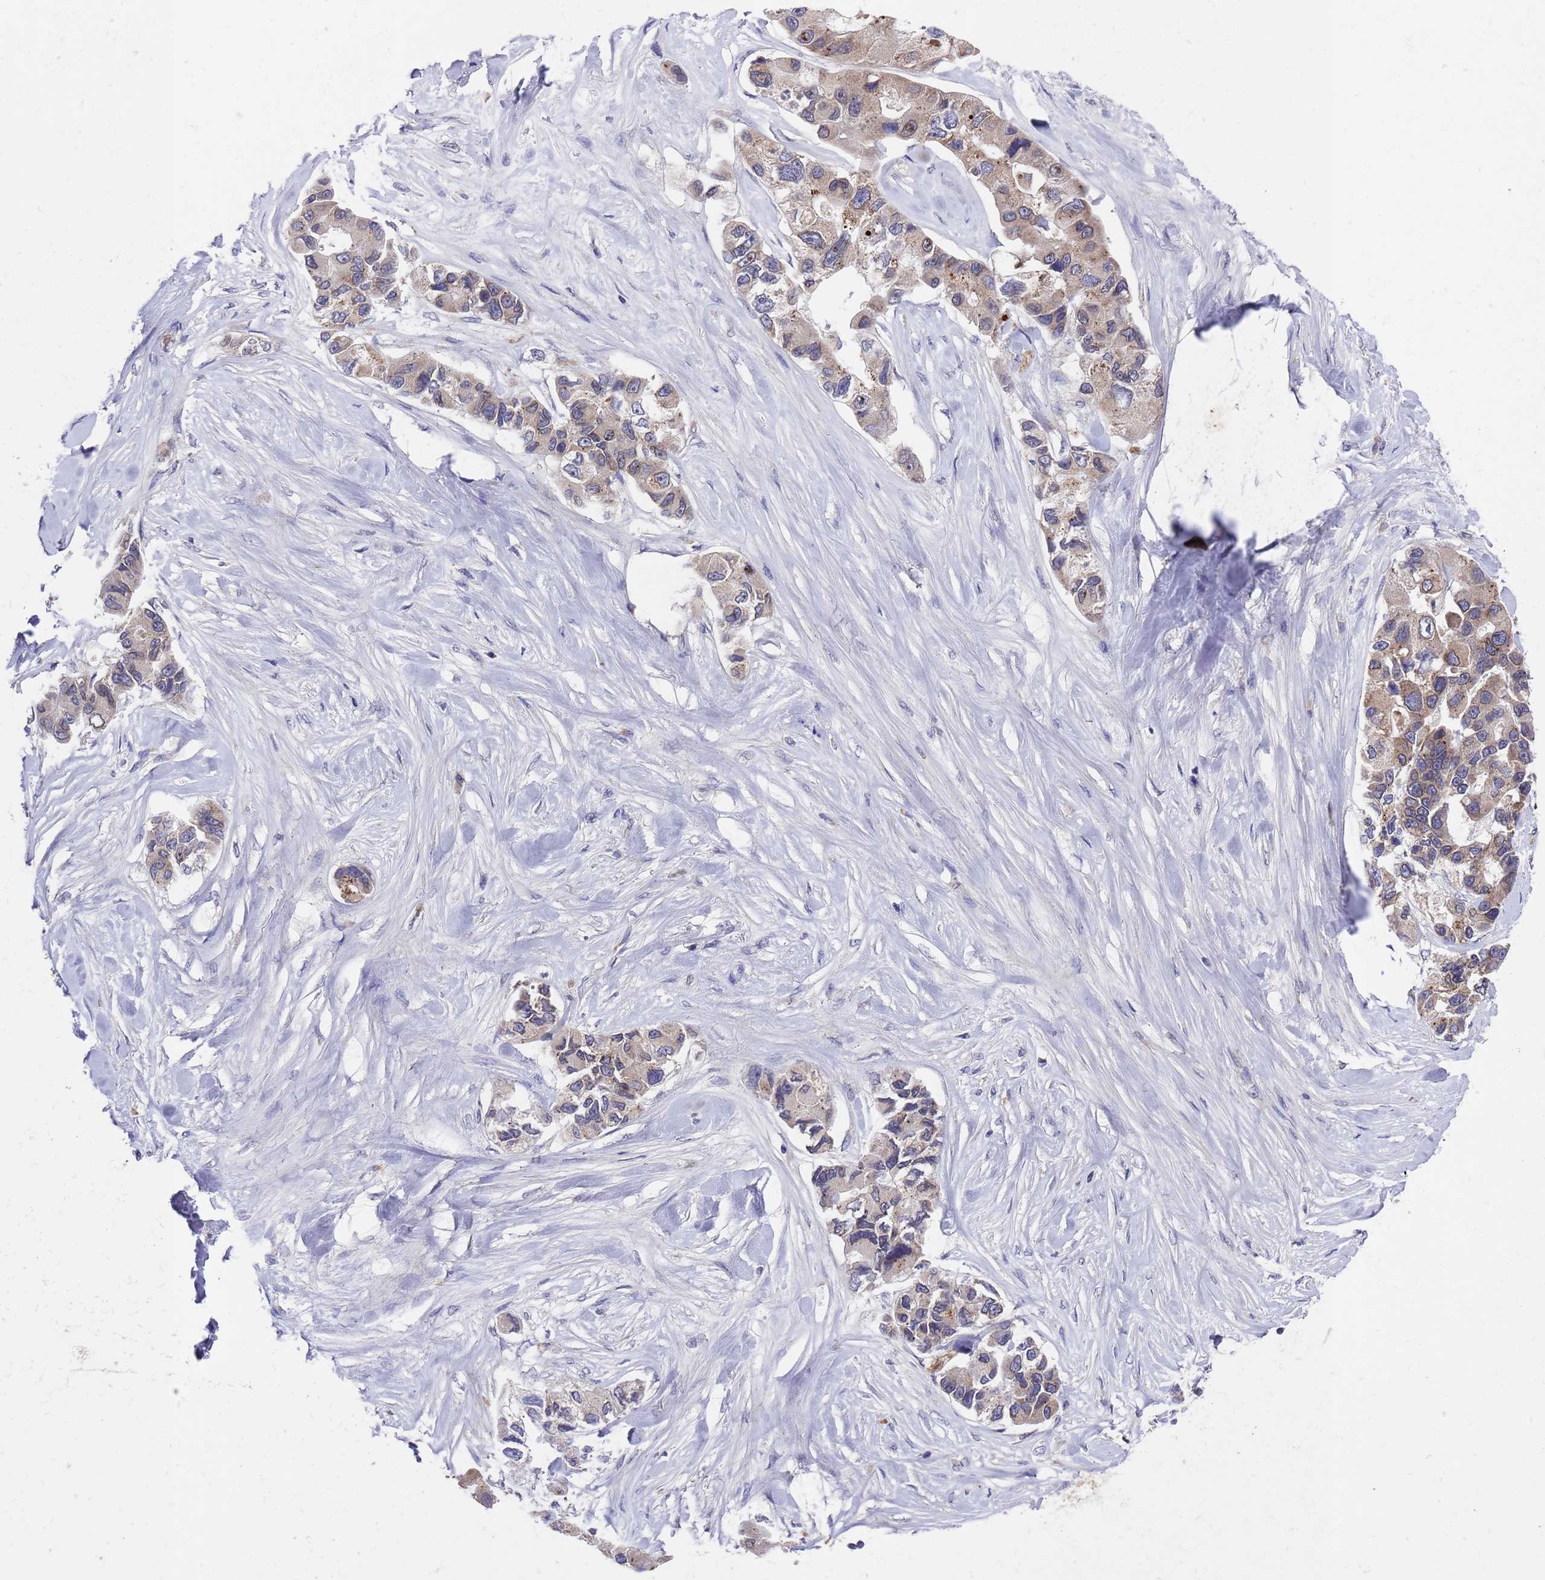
{"staining": {"intensity": "weak", "quantity": "25%-75%", "location": "cytoplasmic/membranous"}, "tissue": "lung cancer", "cell_type": "Tumor cells", "image_type": "cancer", "snomed": [{"axis": "morphology", "description": "Adenocarcinoma, NOS"}, {"axis": "topography", "description": "Lung"}], "caption": "This histopathology image exhibits immunohistochemistry (IHC) staining of lung adenocarcinoma, with low weak cytoplasmic/membranous expression in approximately 25%-75% of tumor cells.", "gene": "DCAF12L2", "patient": {"sex": "female", "age": 54}}